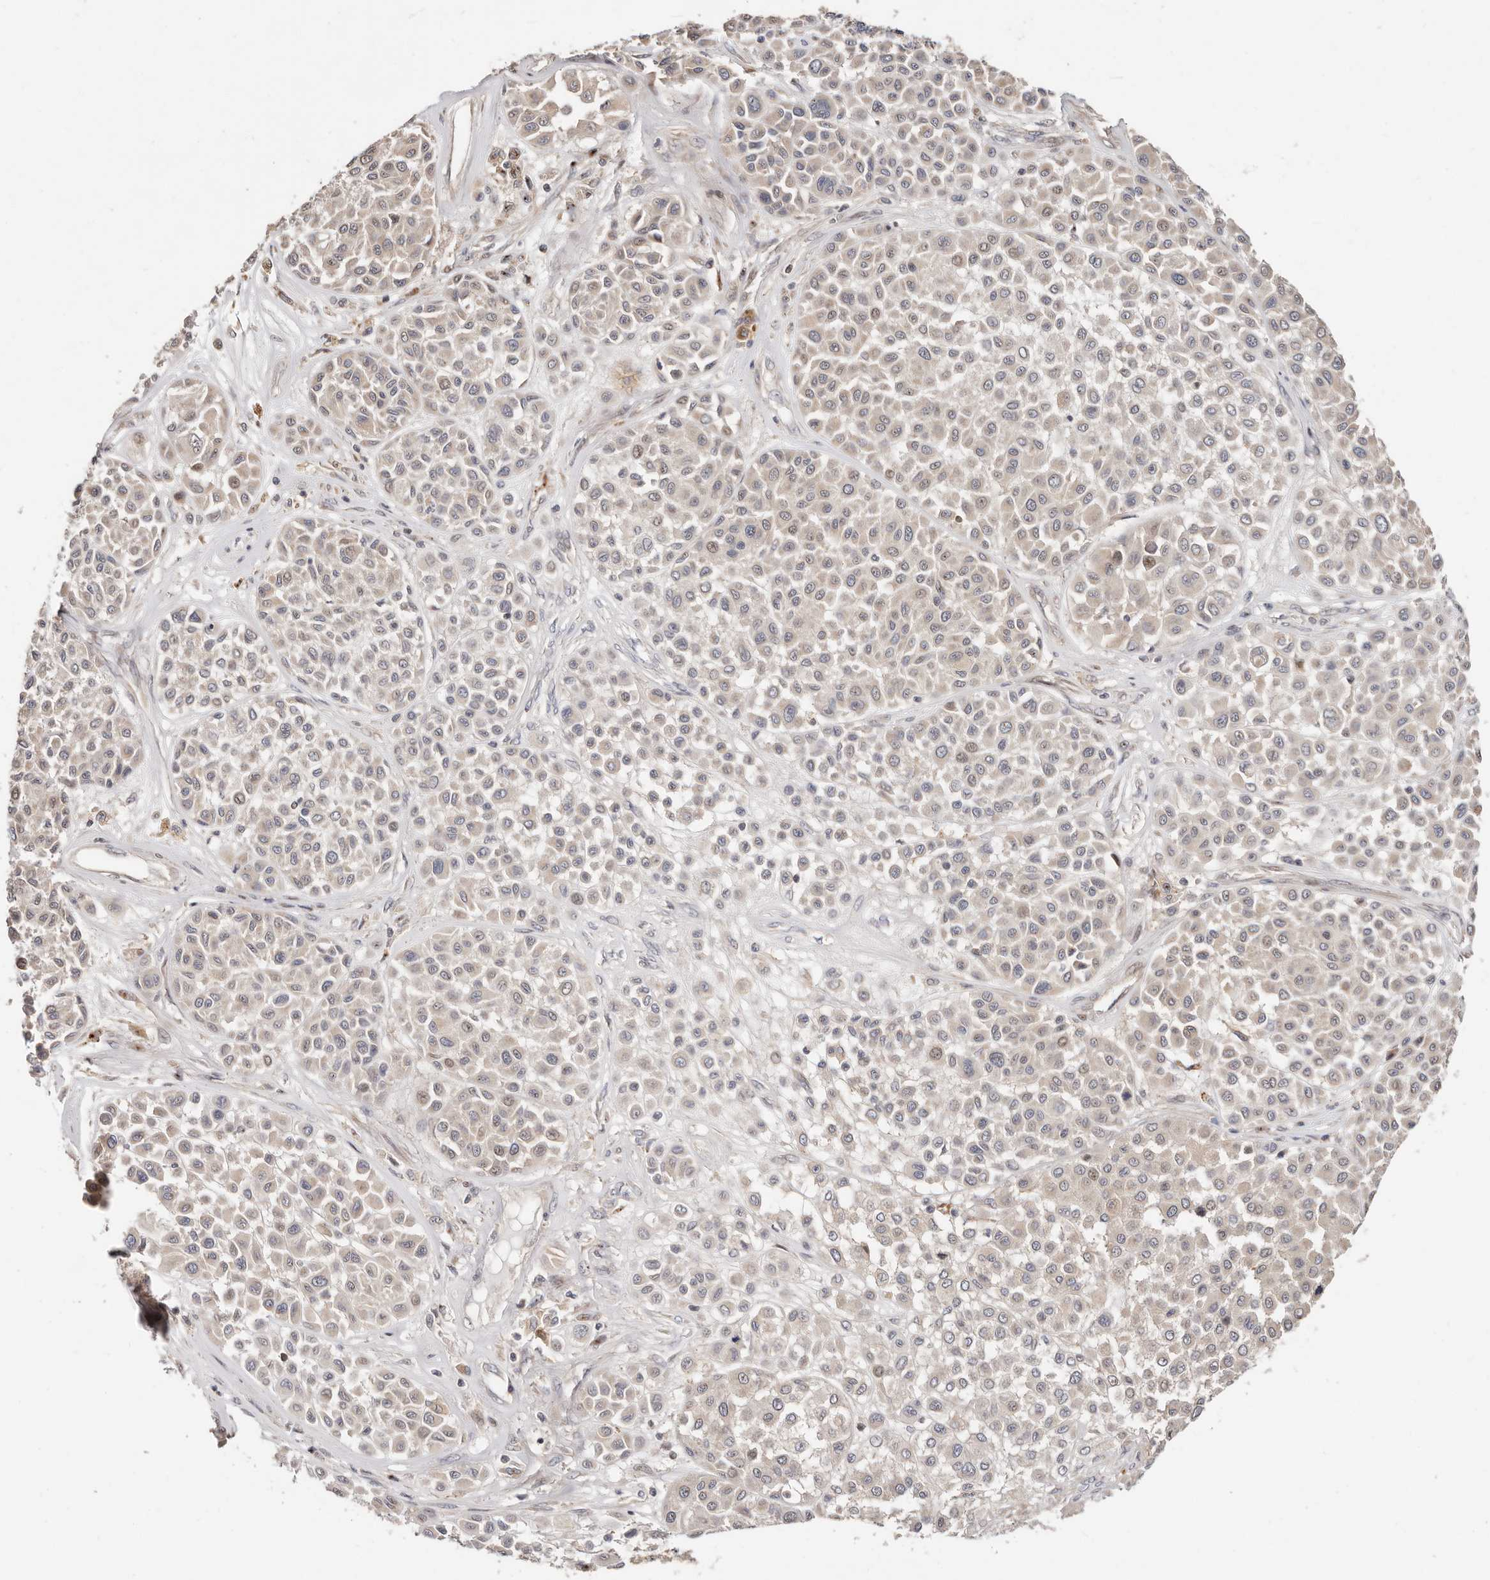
{"staining": {"intensity": "negative", "quantity": "none", "location": "none"}, "tissue": "melanoma", "cell_type": "Tumor cells", "image_type": "cancer", "snomed": [{"axis": "morphology", "description": "Malignant melanoma, Metastatic site"}, {"axis": "topography", "description": "Soft tissue"}], "caption": "Immunohistochemistry of human melanoma exhibits no staining in tumor cells.", "gene": "USP33", "patient": {"sex": "male", "age": 41}}